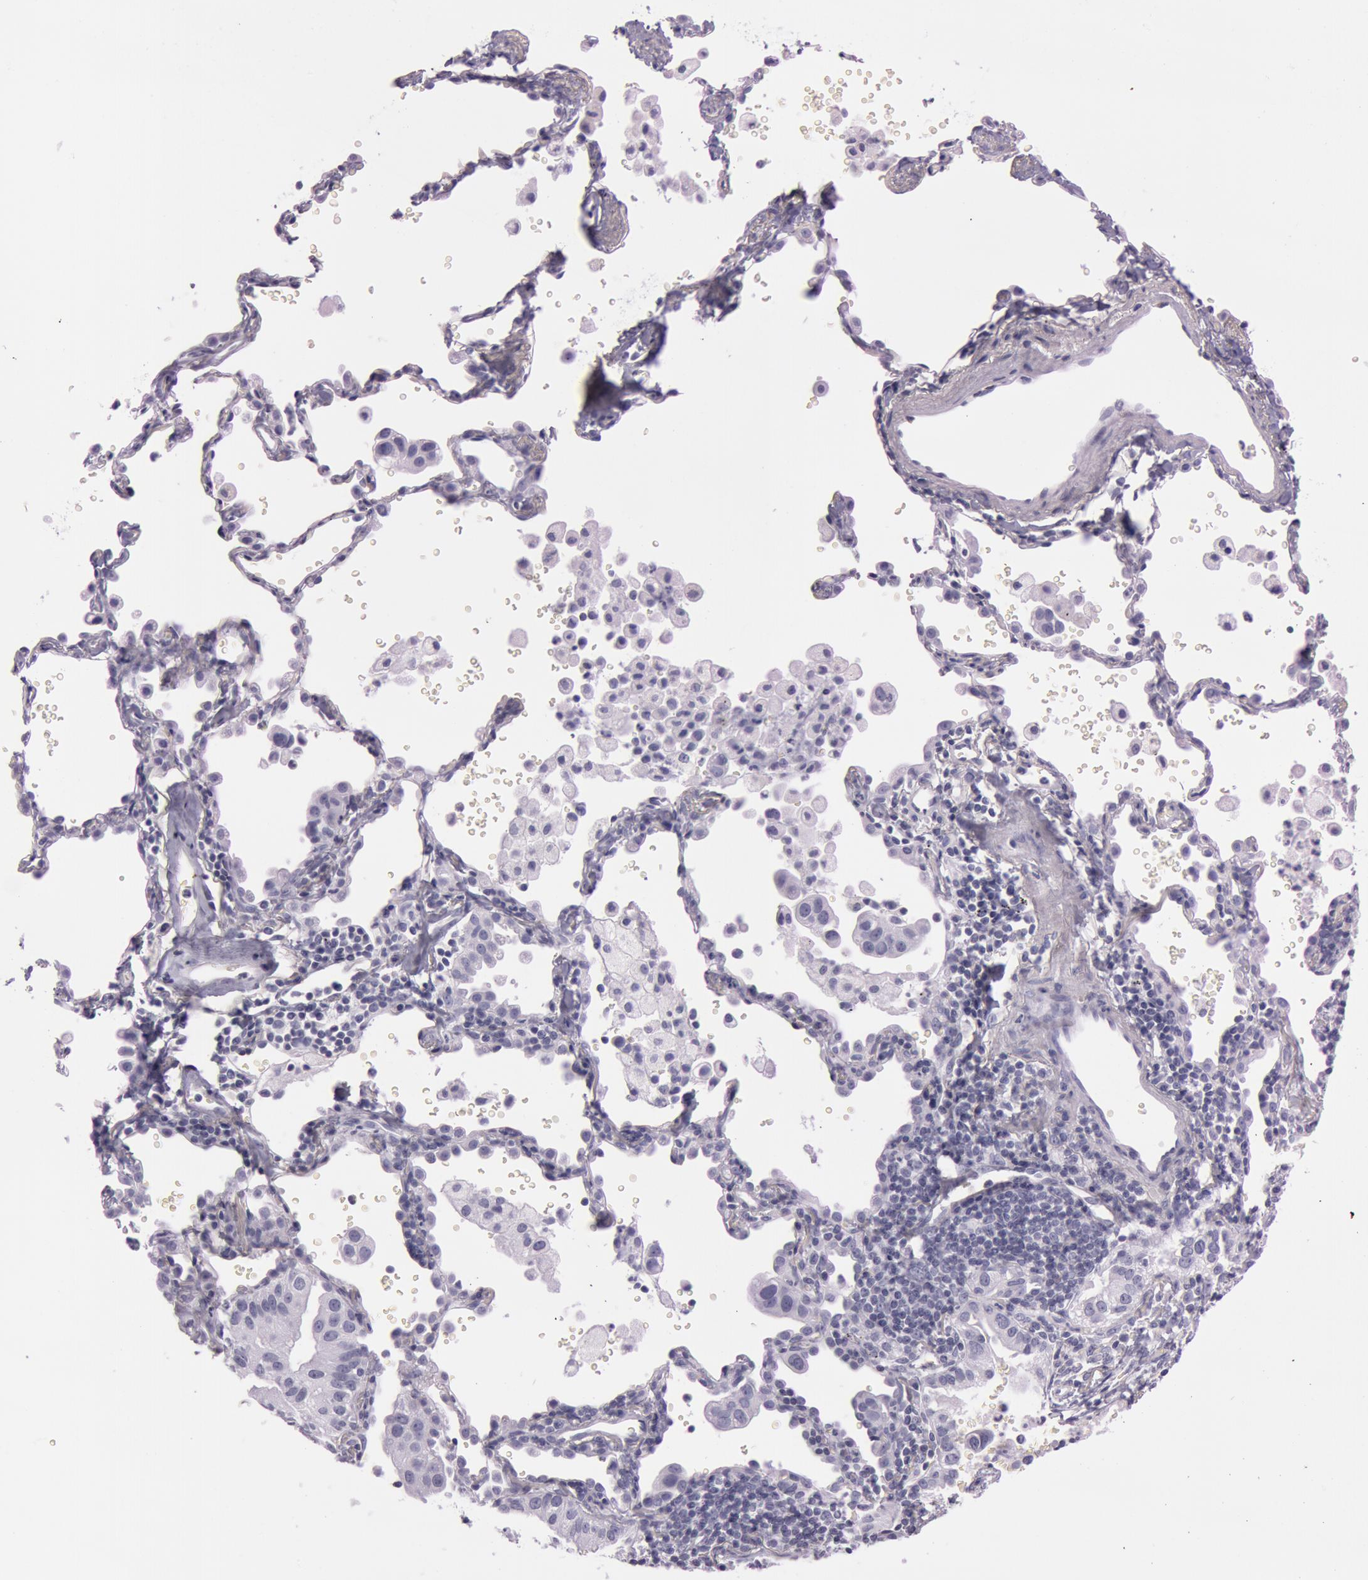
{"staining": {"intensity": "negative", "quantity": "none", "location": "none"}, "tissue": "lung cancer", "cell_type": "Tumor cells", "image_type": "cancer", "snomed": [{"axis": "morphology", "description": "Adenocarcinoma, NOS"}, {"axis": "topography", "description": "Lung"}], "caption": "High magnification brightfield microscopy of adenocarcinoma (lung) stained with DAB (brown) and counterstained with hematoxylin (blue): tumor cells show no significant positivity. (Immunohistochemistry, brightfield microscopy, high magnification).", "gene": "FOLH1", "patient": {"sex": "female", "age": 50}}